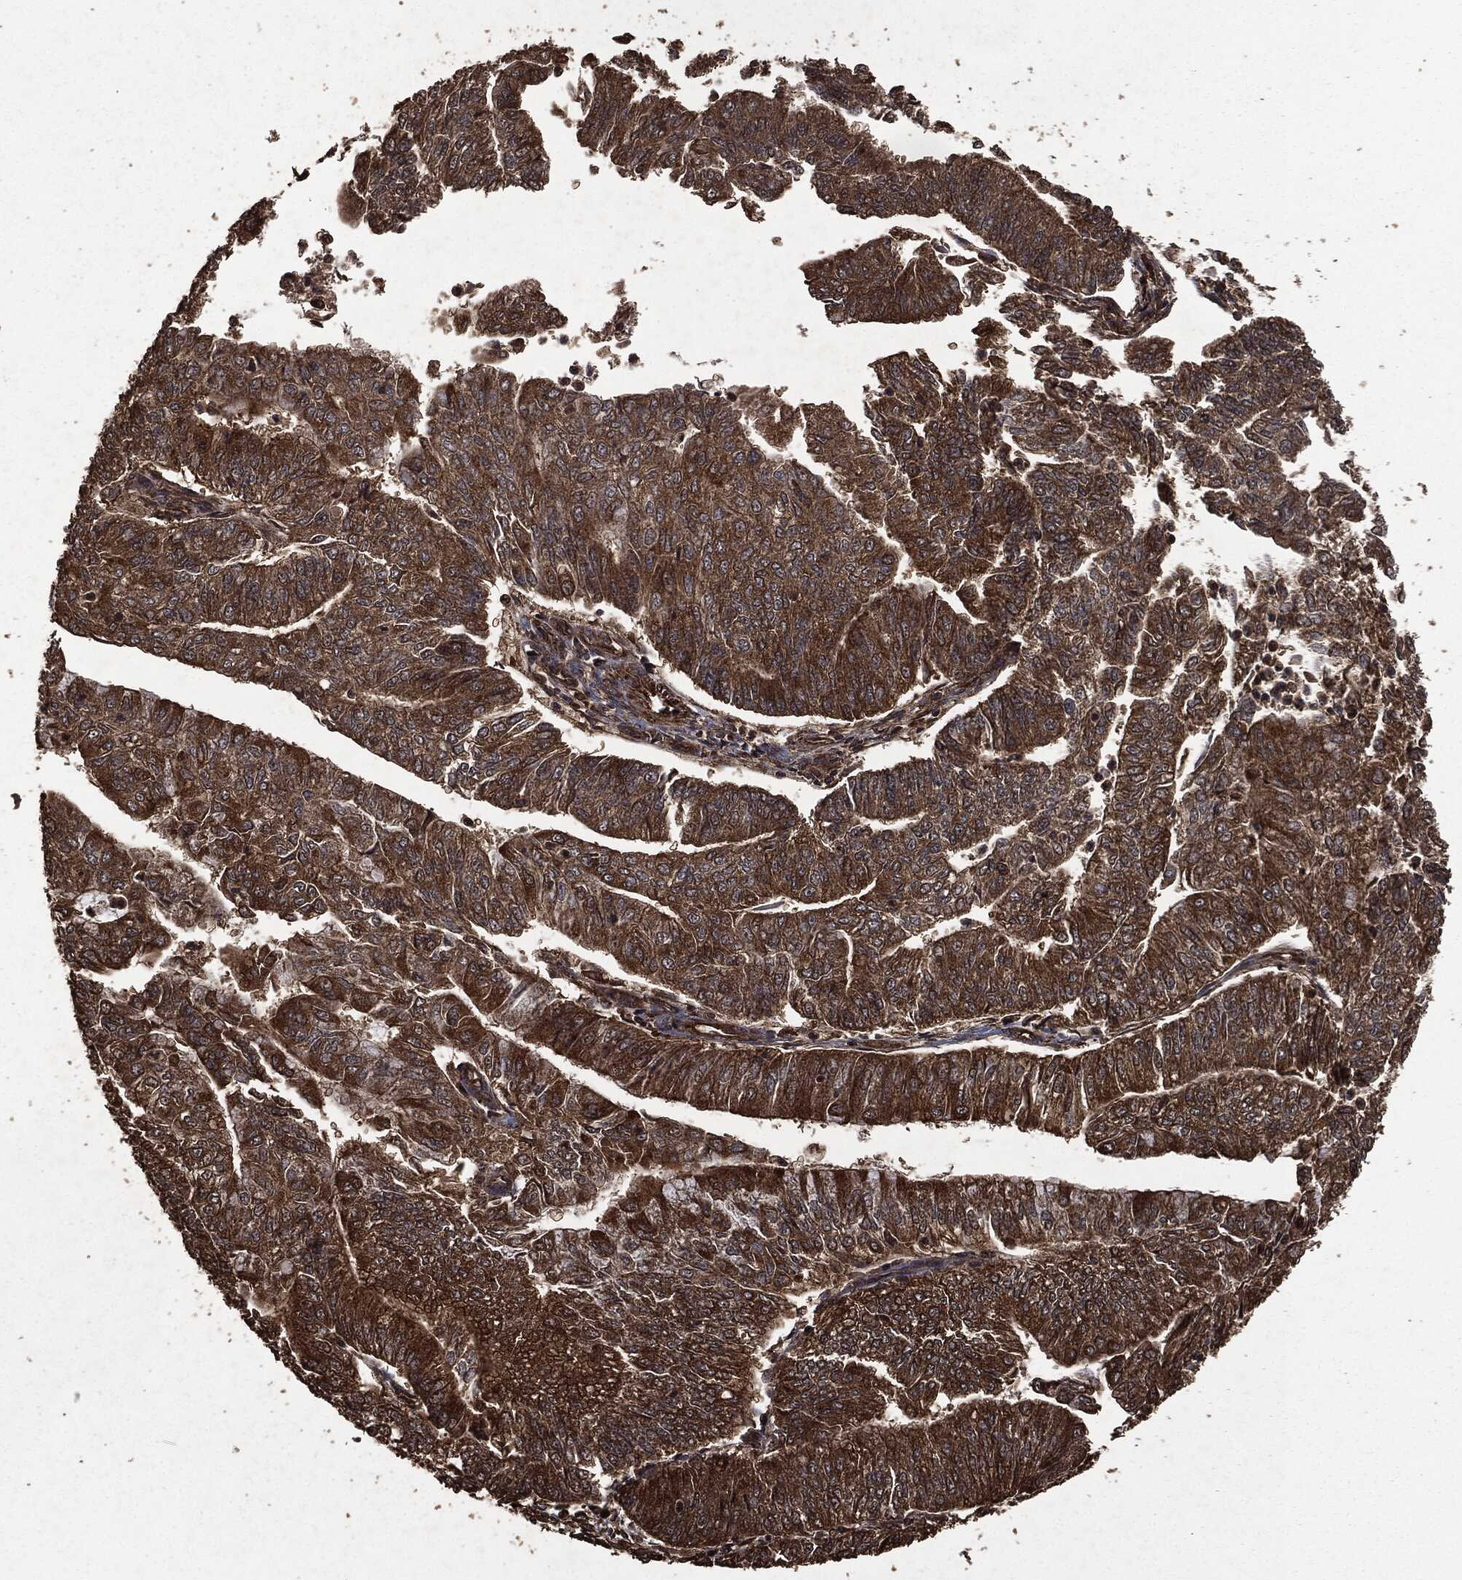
{"staining": {"intensity": "strong", "quantity": "25%-75%", "location": "cytoplasmic/membranous"}, "tissue": "endometrial cancer", "cell_type": "Tumor cells", "image_type": "cancer", "snomed": [{"axis": "morphology", "description": "Adenocarcinoma, NOS"}, {"axis": "topography", "description": "Endometrium"}], "caption": "A photomicrograph showing strong cytoplasmic/membranous staining in about 25%-75% of tumor cells in endometrial cancer (adenocarcinoma), as visualized by brown immunohistochemical staining.", "gene": "HRAS", "patient": {"sex": "female", "age": 59}}